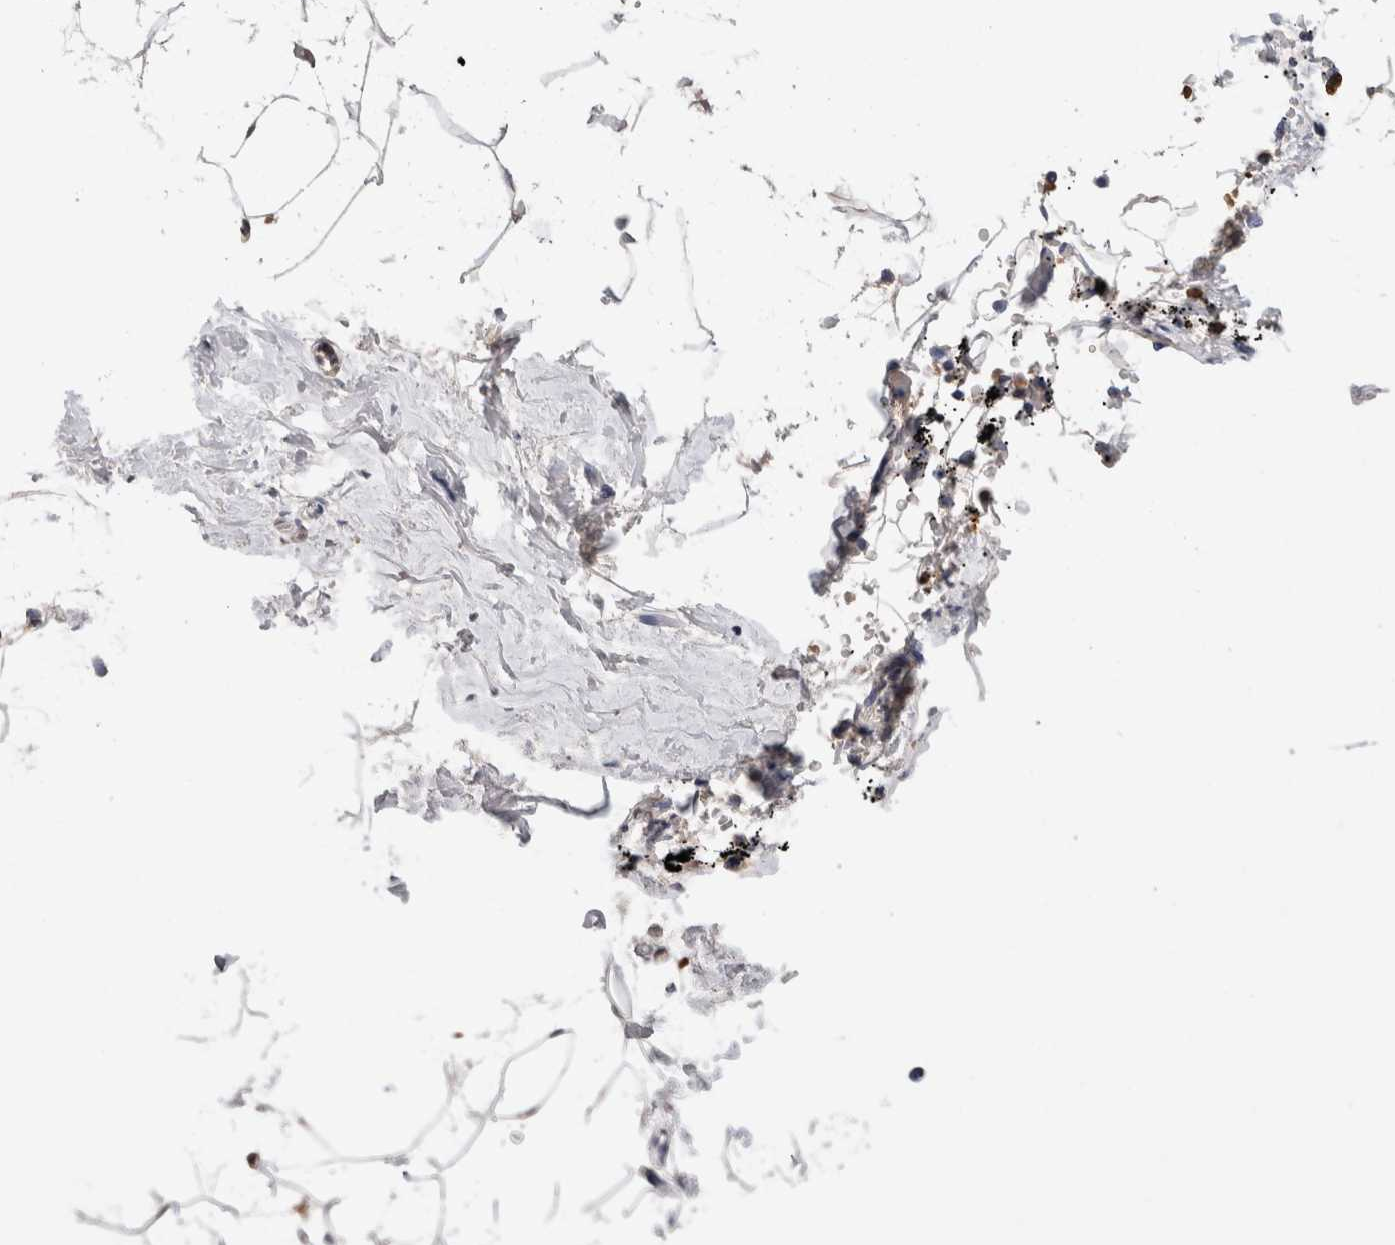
{"staining": {"intensity": "weak", "quantity": ">75%", "location": "cytoplasmic/membranous"}, "tissue": "adipose tissue", "cell_type": "Adipocytes", "image_type": "normal", "snomed": [{"axis": "morphology", "description": "Normal tissue, NOS"}, {"axis": "morphology", "description": "Fibrosis, NOS"}, {"axis": "topography", "description": "Breast"}, {"axis": "topography", "description": "Adipose tissue"}], "caption": "Unremarkable adipose tissue demonstrates weak cytoplasmic/membranous expression in approximately >75% of adipocytes The protein is stained brown, and the nuclei are stained in blue (DAB IHC with brightfield microscopy, high magnification)..", "gene": "FABP7", "patient": {"sex": "female", "age": 39}}